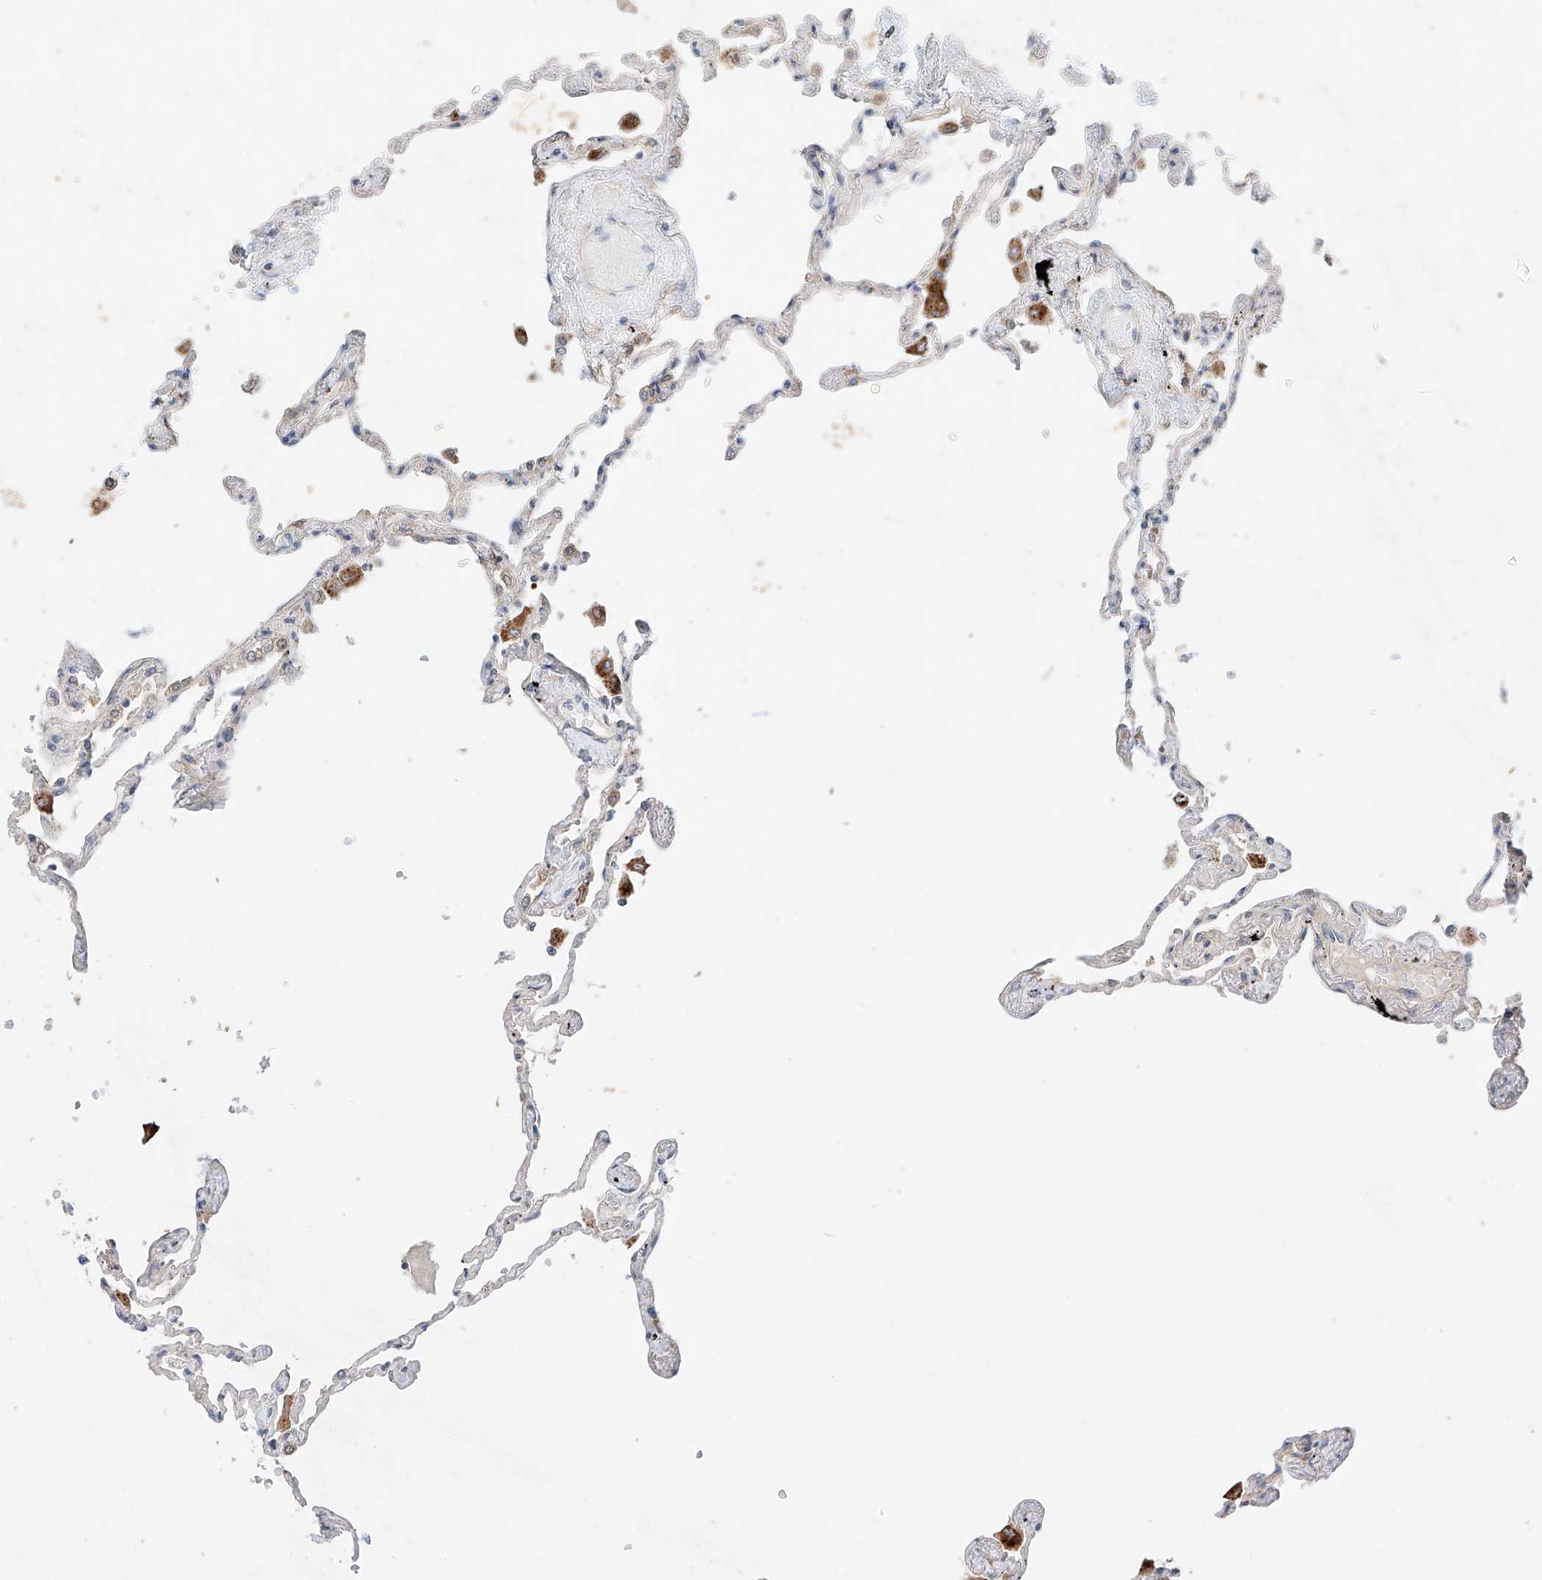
{"staining": {"intensity": "negative", "quantity": "none", "location": "none"}, "tissue": "lung", "cell_type": "Alveolar cells", "image_type": "normal", "snomed": [{"axis": "morphology", "description": "Normal tissue, NOS"}, {"axis": "topography", "description": "Lung"}], "caption": "Alveolar cells are negative for protein expression in benign human lung.", "gene": "GCNT1", "patient": {"sex": "female", "age": 67}}